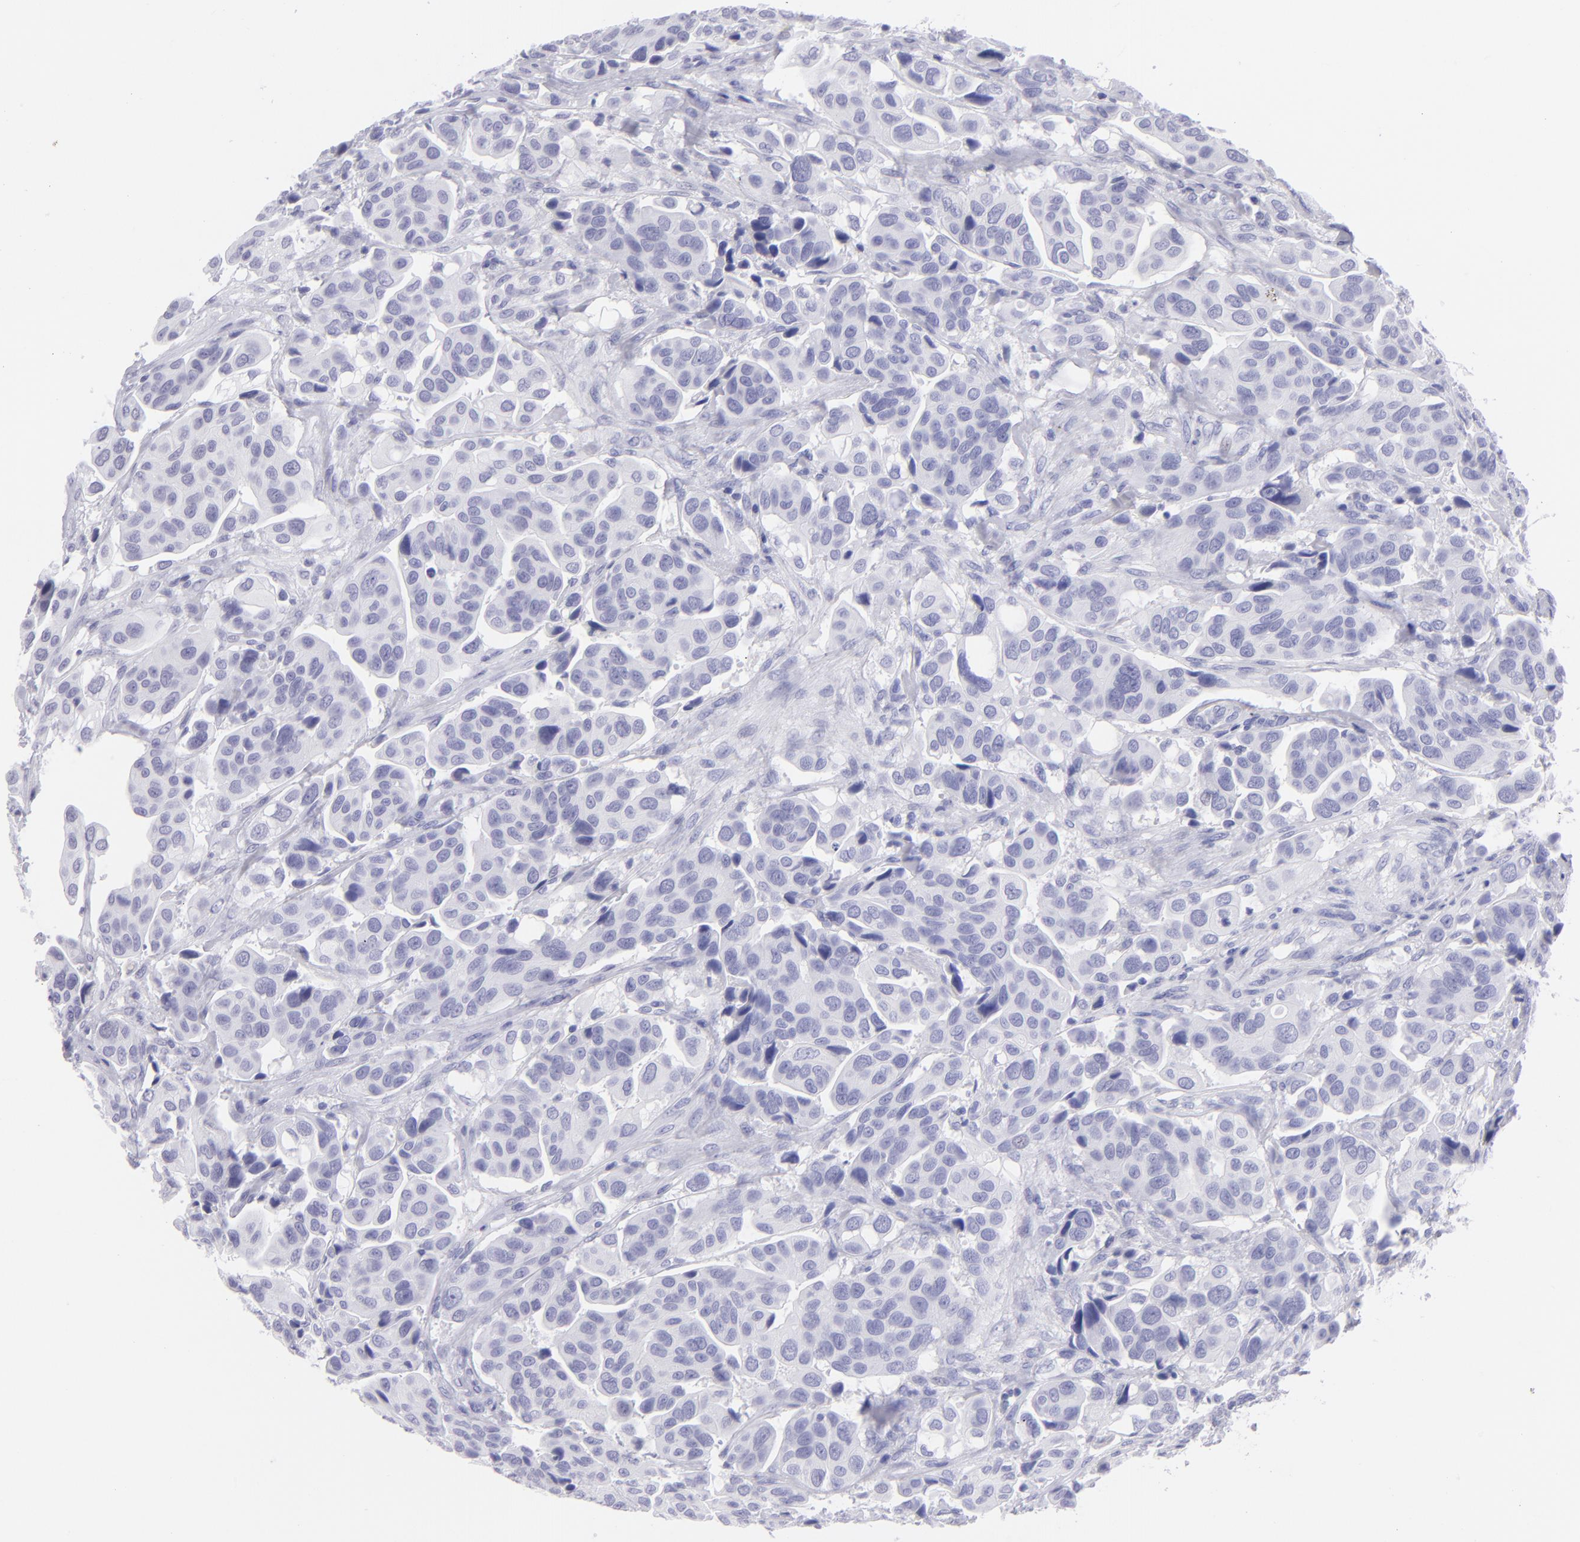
{"staining": {"intensity": "negative", "quantity": "none", "location": "none"}, "tissue": "urothelial cancer", "cell_type": "Tumor cells", "image_type": "cancer", "snomed": [{"axis": "morphology", "description": "Adenocarcinoma, NOS"}, {"axis": "topography", "description": "Urinary bladder"}], "caption": "An IHC histopathology image of urothelial cancer is shown. There is no staining in tumor cells of urothelial cancer.", "gene": "SLC1A3", "patient": {"sex": "male", "age": 61}}